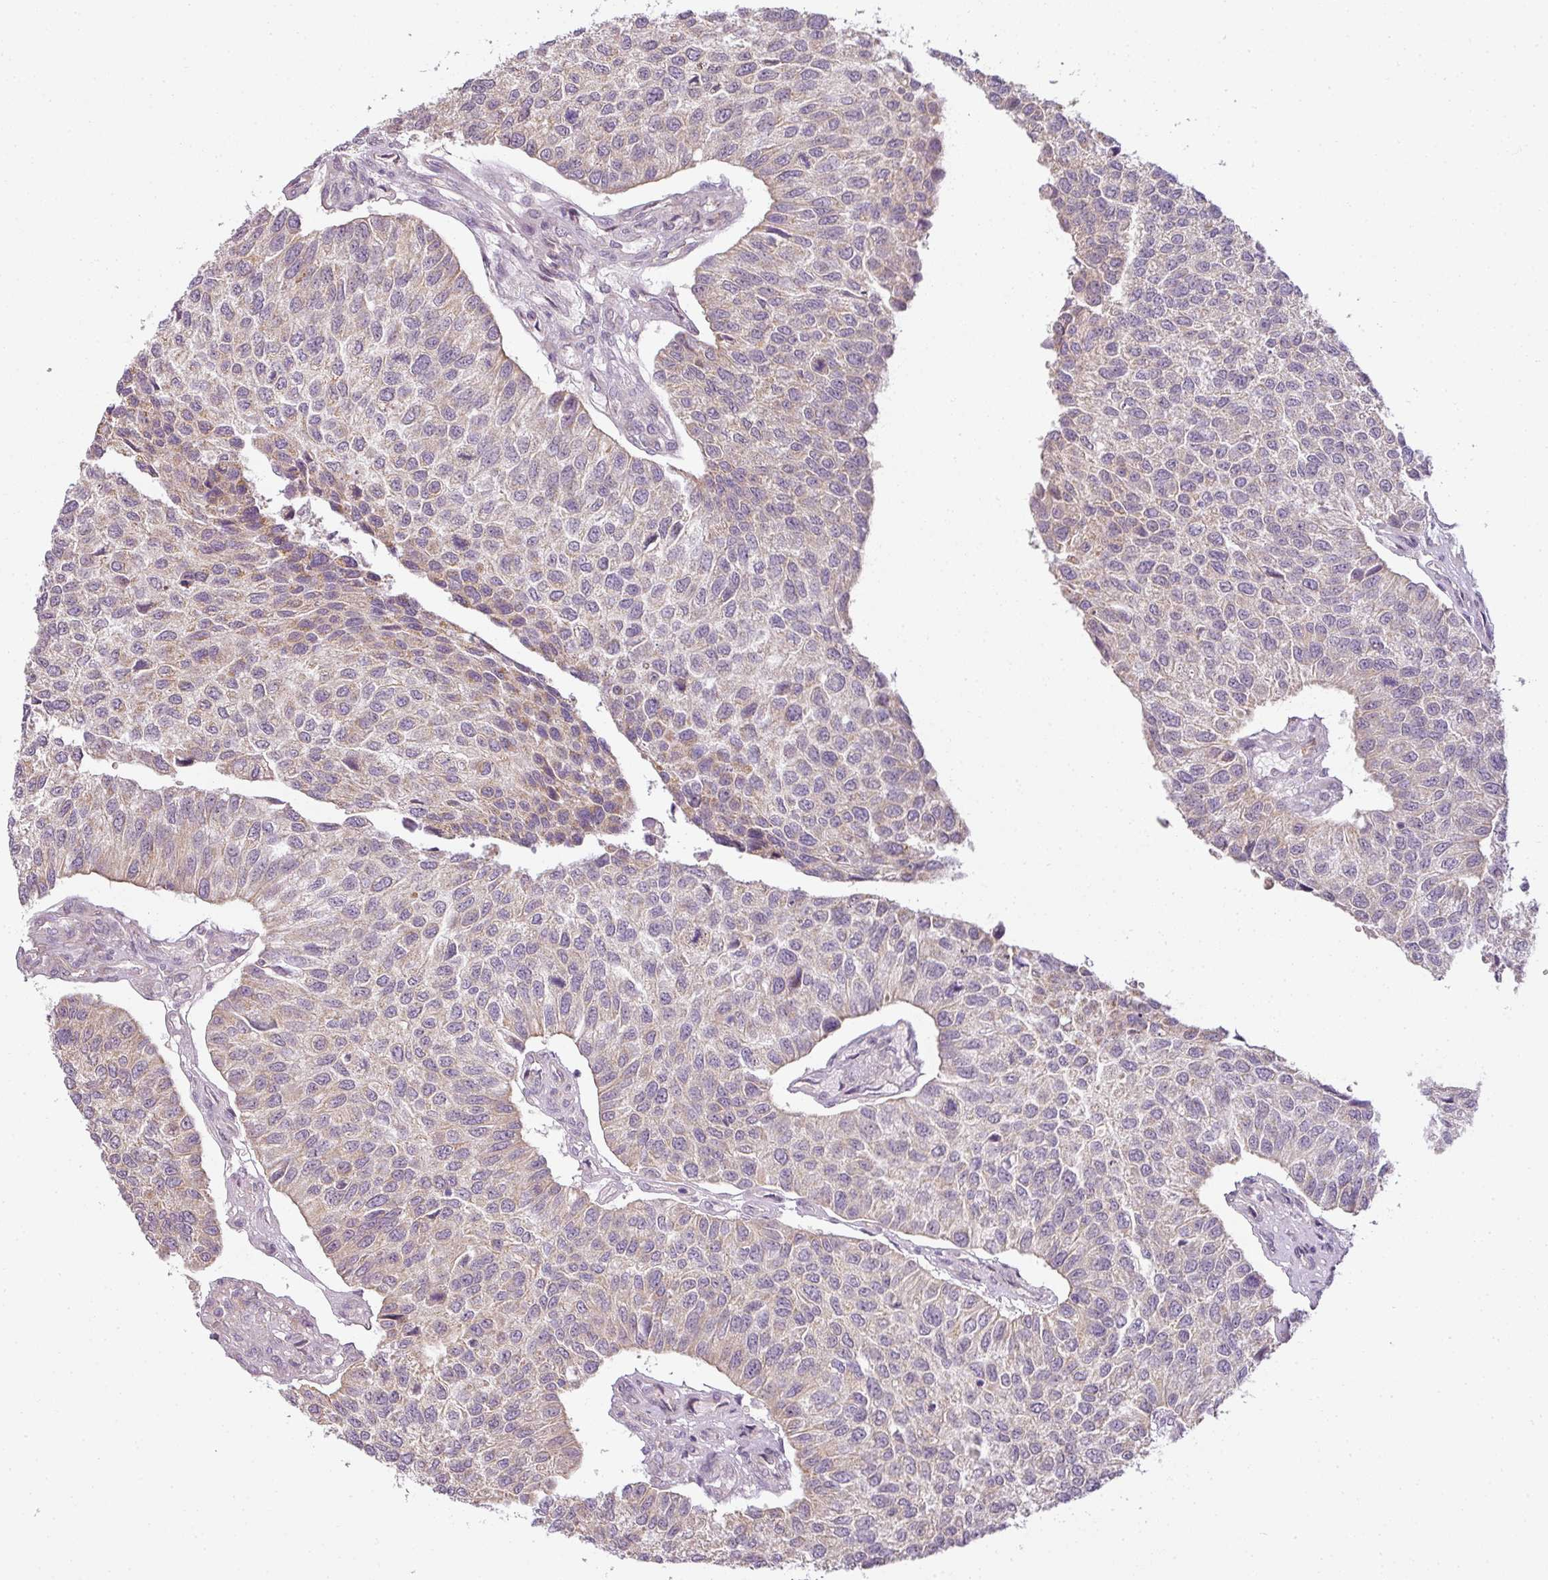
{"staining": {"intensity": "weak", "quantity": "<25%", "location": "cytoplasmic/membranous"}, "tissue": "urothelial cancer", "cell_type": "Tumor cells", "image_type": "cancer", "snomed": [{"axis": "morphology", "description": "Urothelial carcinoma, NOS"}, {"axis": "topography", "description": "Urinary bladder"}], "caption": "This is an IHC micrograph of human transitional cell carcinoma. There is no staining in tumor cells.", "gene": "LY75", "patient": {"sex": "male", "age": 55}}